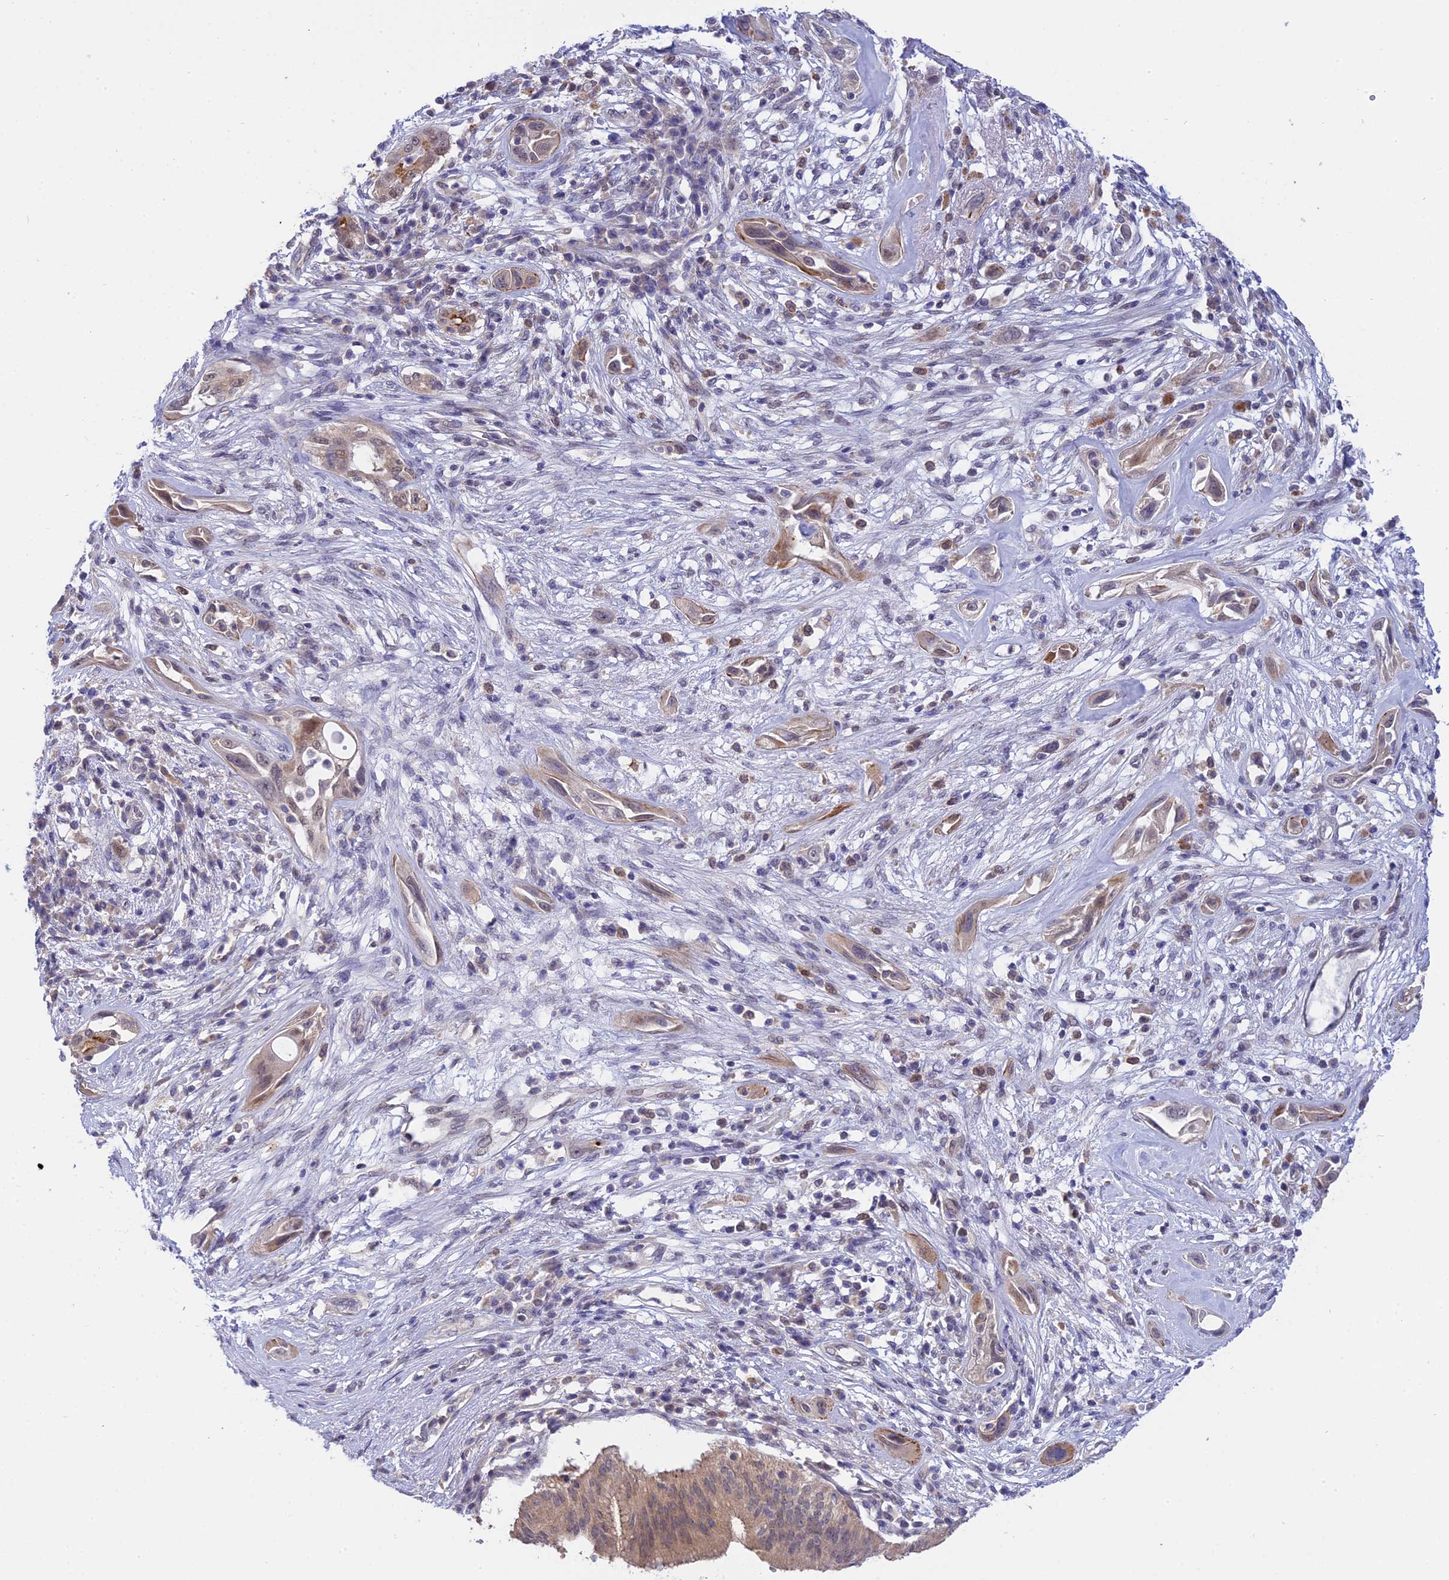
{"staining": {"intensity": "moderate", "quantity": "<25%", "location": "cytoplasmic/membranous,nuclear"}, "tissue": "pancreatic cancer", "cell_type": "Tumor cells", "image_type": "cancer", "snomed": [{"axis": "morphology", "description": "Adenocarcinoma, NOS"}, {"axis": "topography", "description": "Pancreas"}], "caption": "Immunohistochemical staining of adenocarcinoma (pancreatic) shows low levels of moderate cytoplasmic/membranous and nuclear positivity in approximately <25% of tumor cells.", "gene": "KCTD14", "patient": {"sex": "male", "age": 68}}